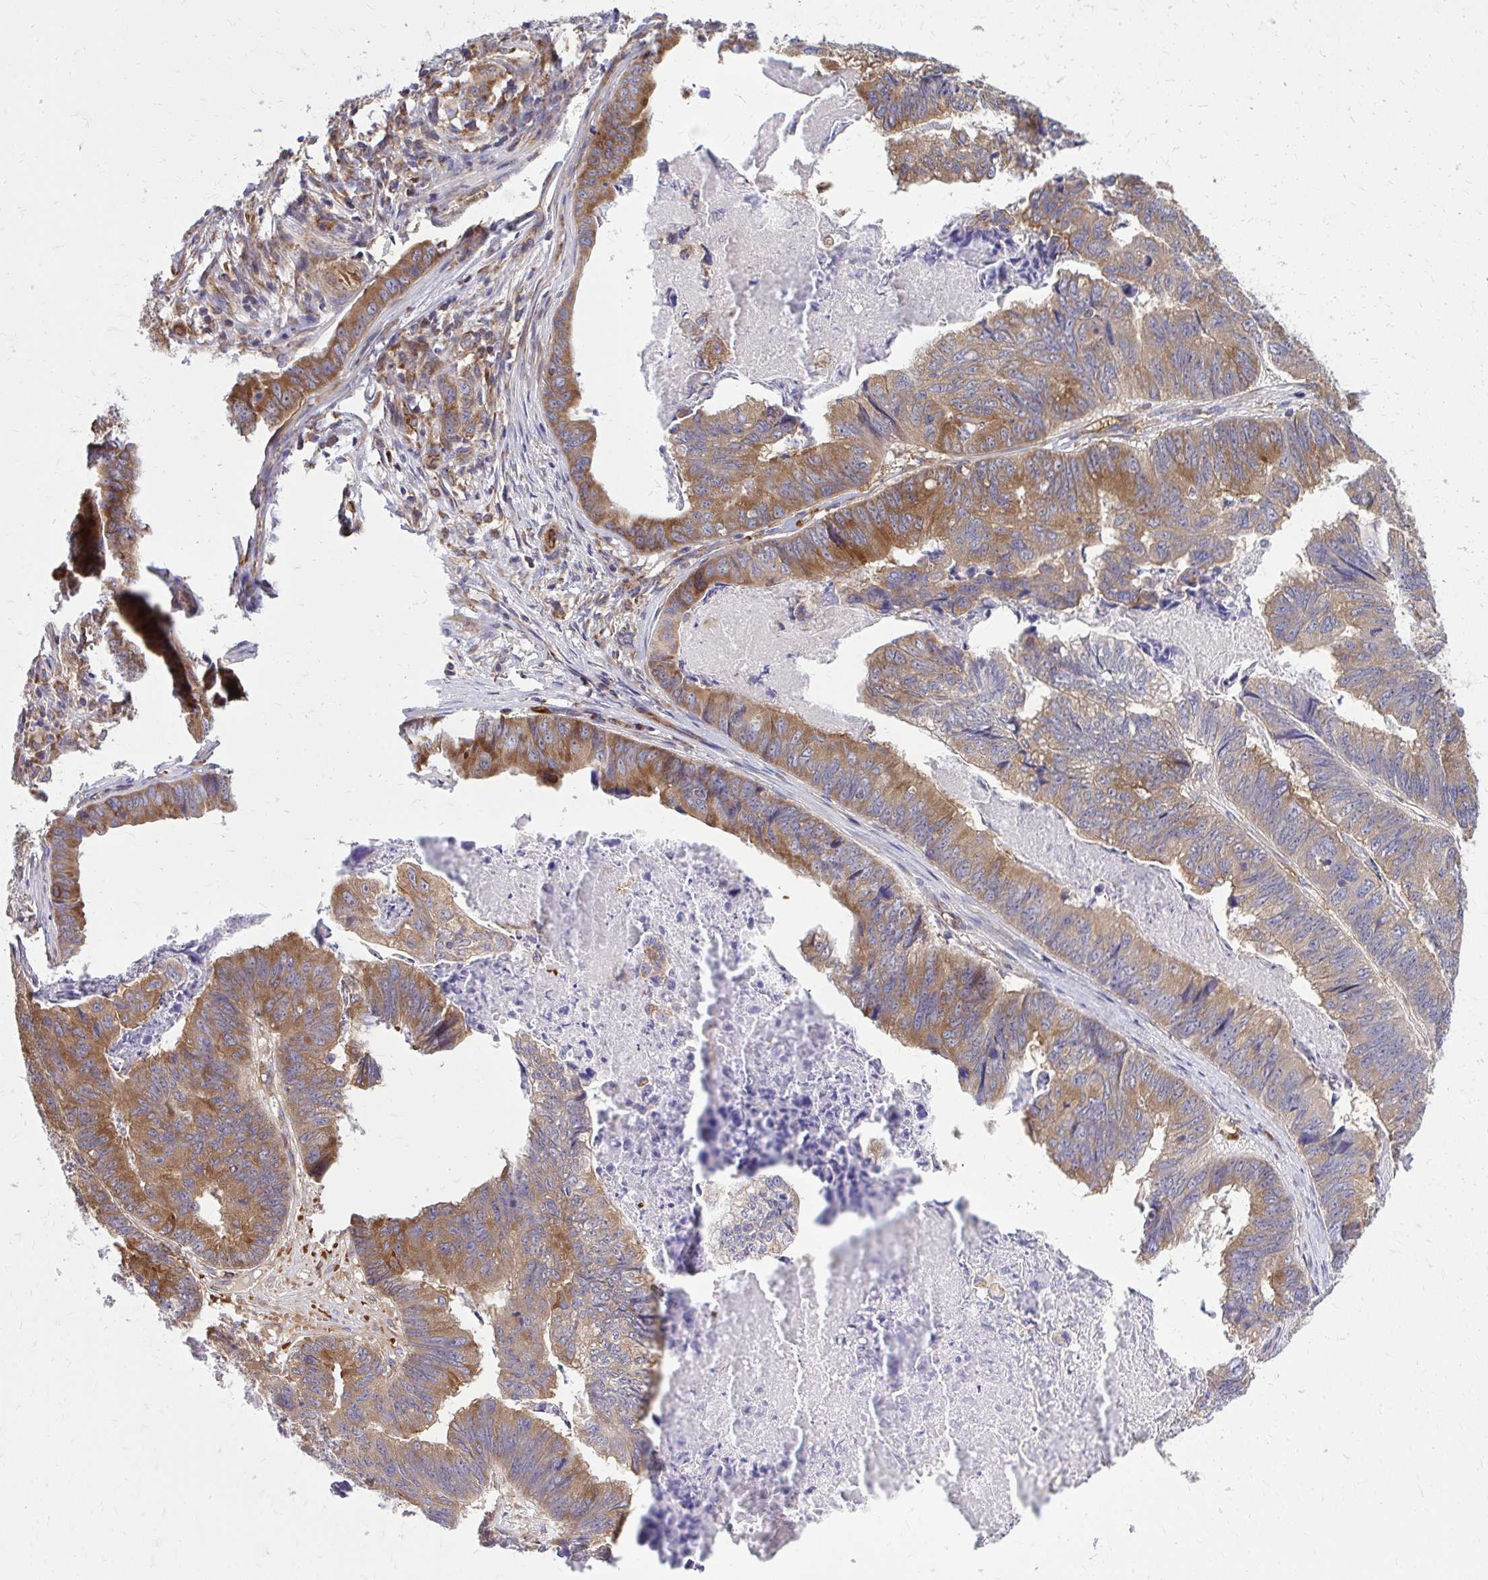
{"staining": {"intensity": "moderate", "quantity": ">75%", "location": "cytoplasmic/membranous"}, "tissue": "stomach cancer", "cell_type": "Tumor cells", "image_type": "cancer", "snomed": [{"axis": "morphology", "description": "Adenocarcinoma, NOS"}, {"axis": "topography", "description": "Stomach, lower"}], "caption": "Immunohistochemical staining of stomach cancer (adenocarcinoma) exhibits medium levels of moderate cytoplasmic/membranous protein positivity in approximately >75% of tumor cells.", "gene": "PDK4", "patient": {"sex": "male", "age": 77}}